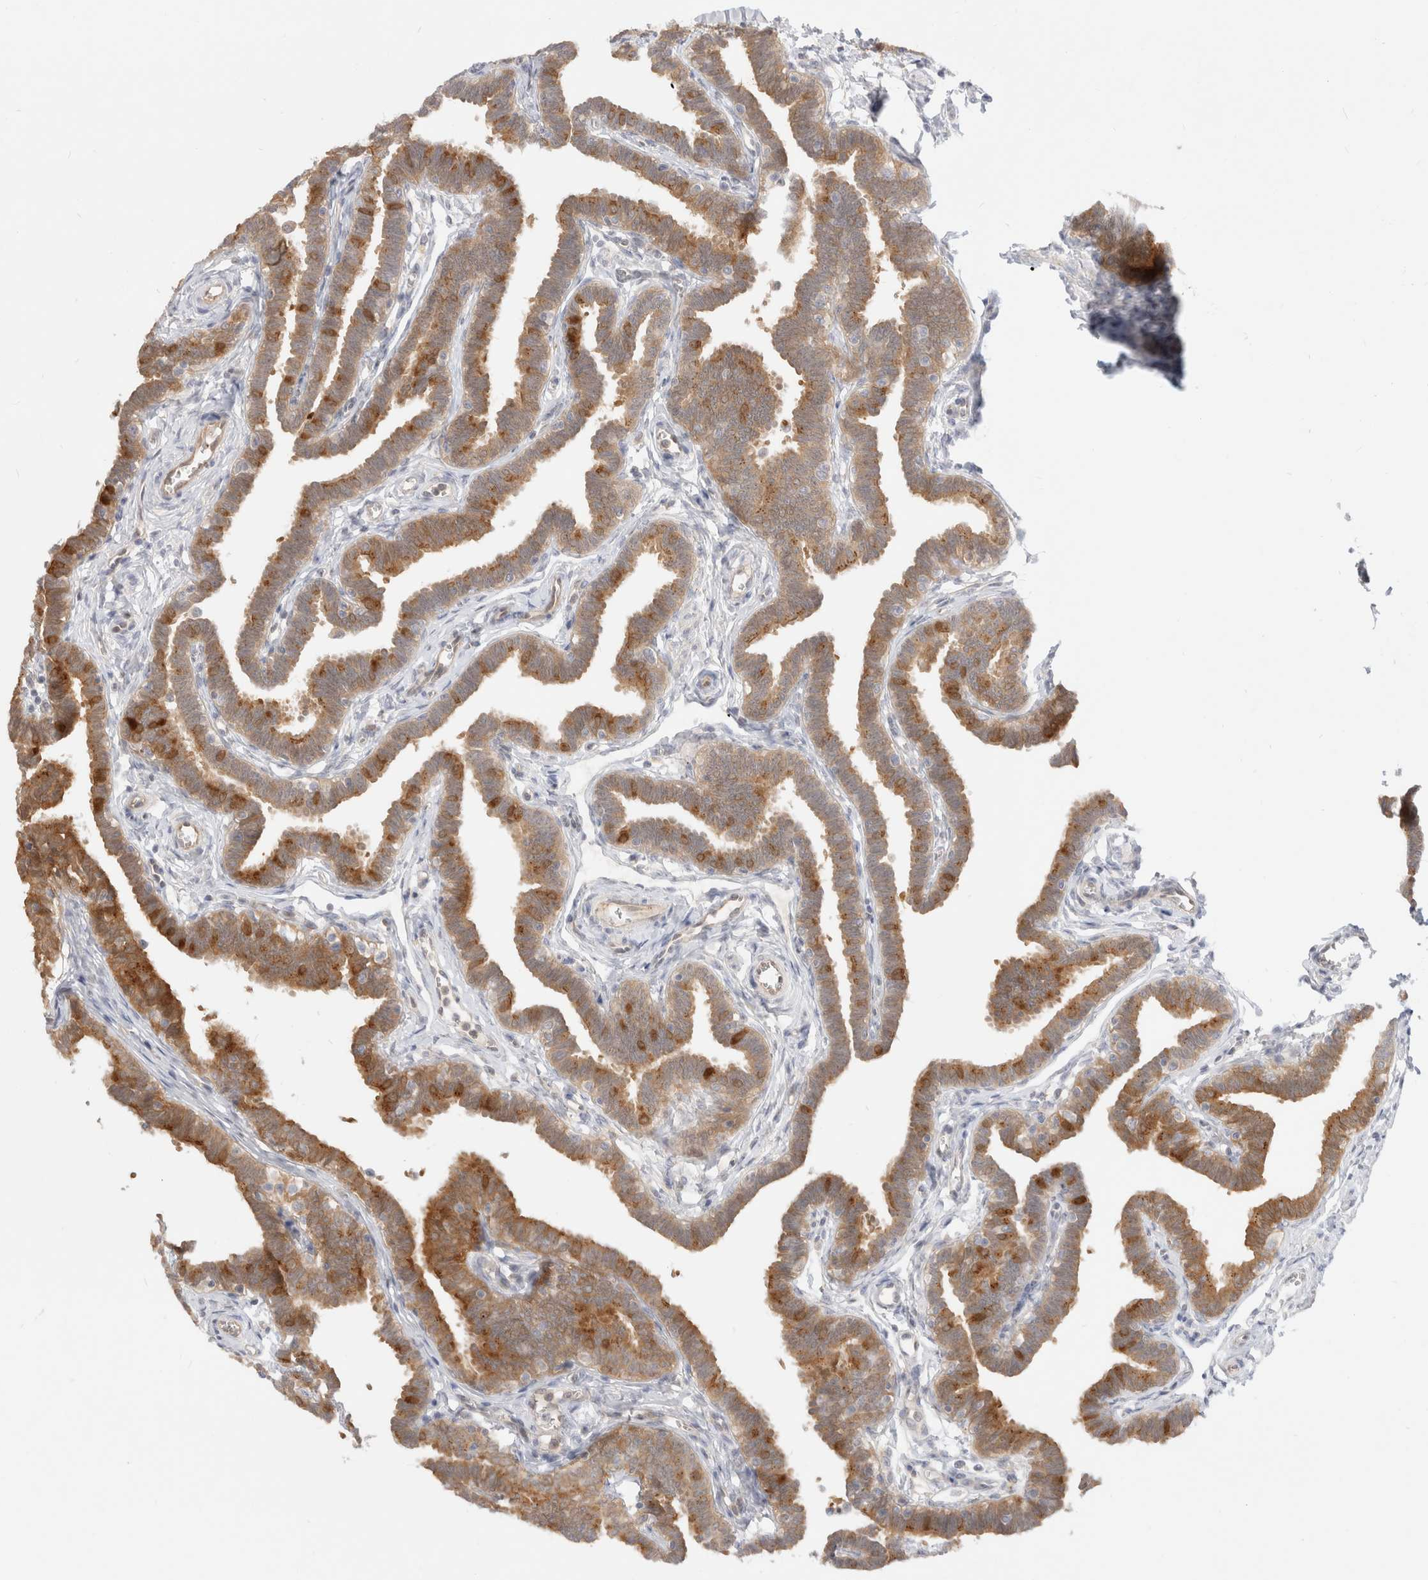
{"staining": {"intensity": "moderate", "quantity": ">75%", "location": "cytoplasmic/membranous"}, "tissue": "fallopian tube", "cell_type": "Glandular cells", "image_type": "normal", "snomed": [{"axis": "morphology", "description": "Normal tissue, NOS"}, {"axis": "topography", "description": "Fallopian tube"}, {"axis": "topography", "description": "Ovary"}], "caption": "The photomicrograph displays a brown stain indicating the presence of a protein in the cytoplasmic/membranous of glandular cells in fallopian tube.", "gene": "EFCAB13", "patient": {"sex": "female", "age": 23}}